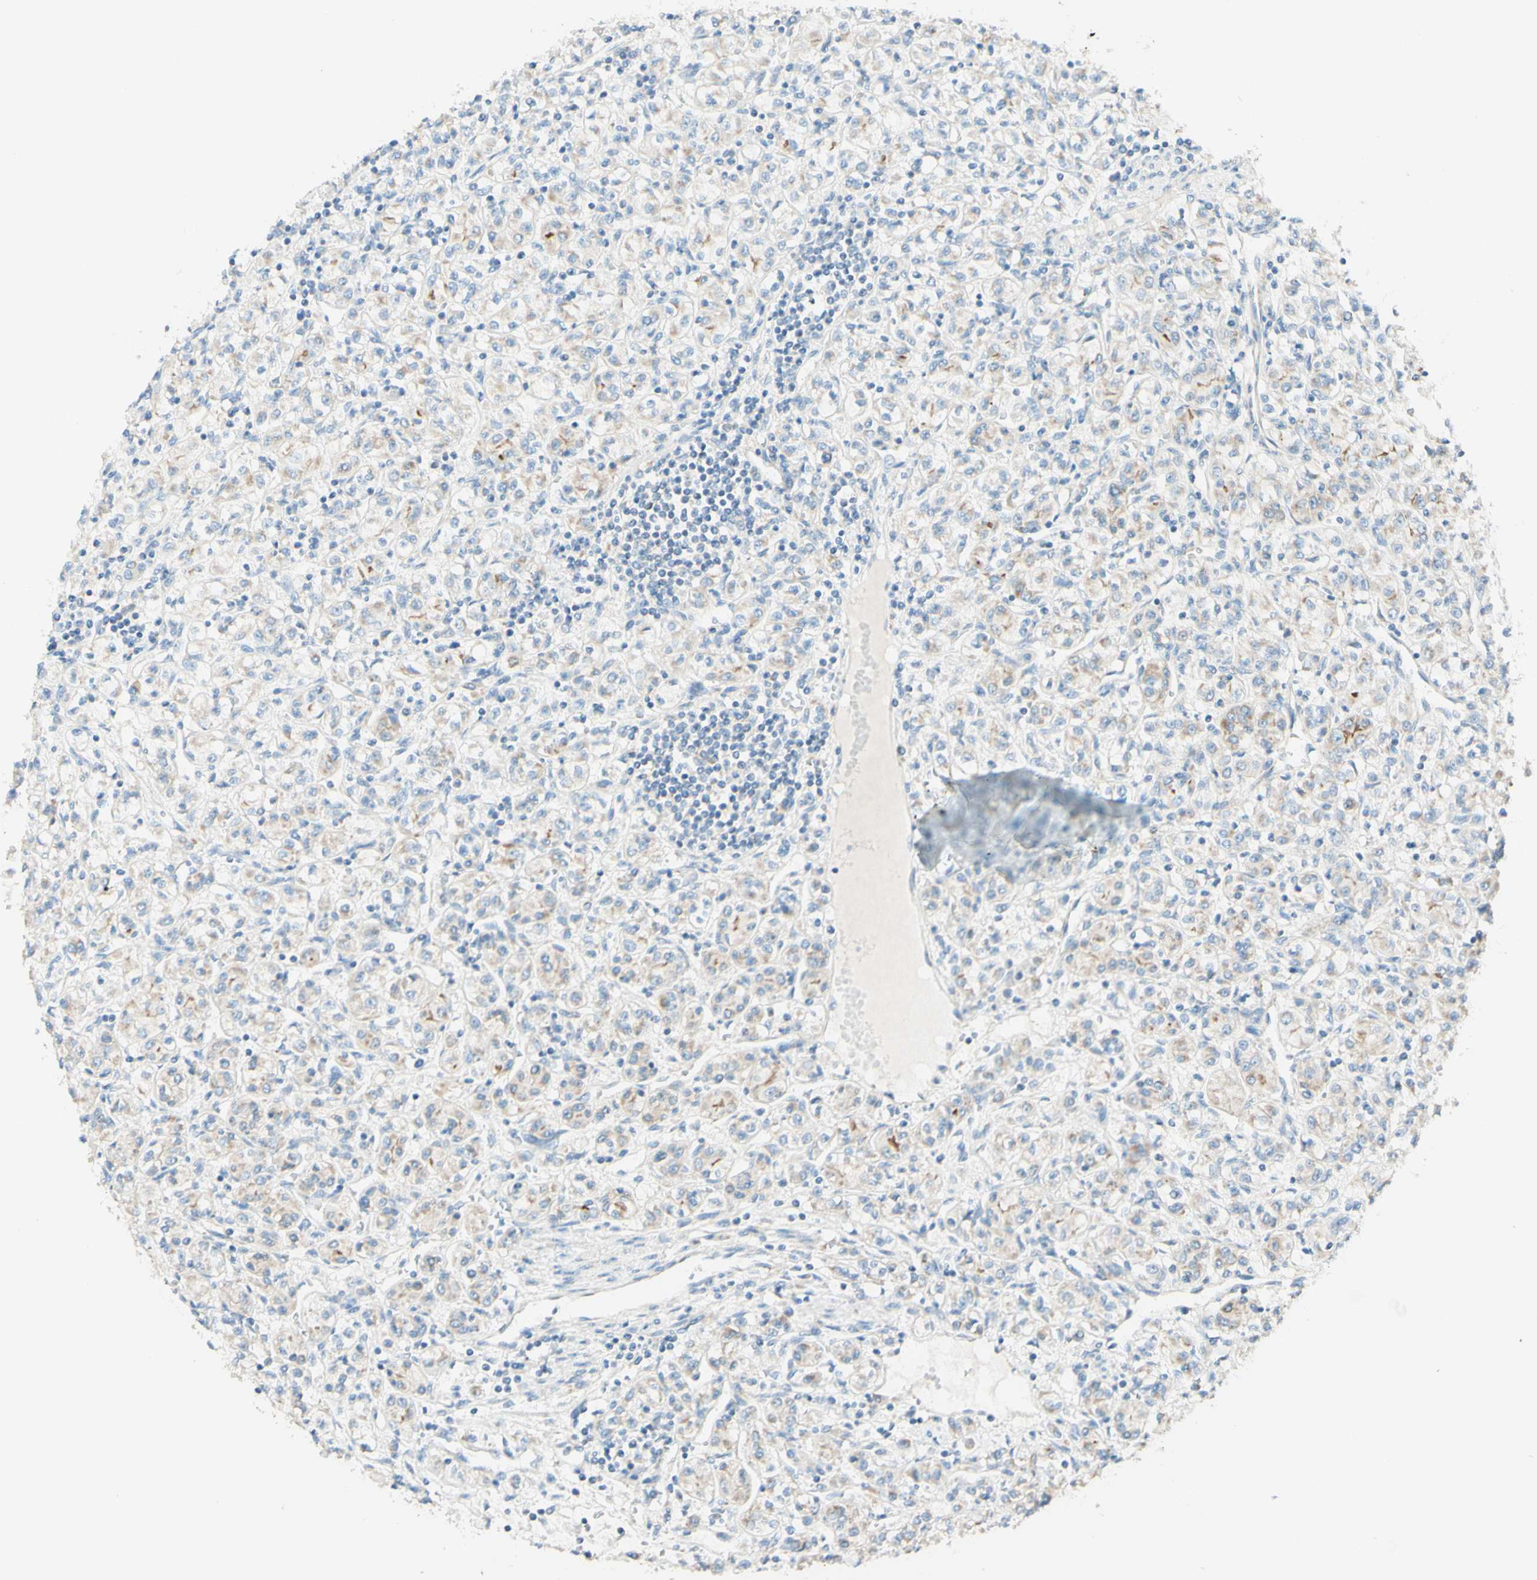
{"staining": {"intensity": "weak", "quantity": "25%-75%", "location": "cytoplasmic/membranous"}, "tissue": "renal cancer", "cell_type": "Tumor cells", "image_type": "cancer", "snomed": [{"axis": "morphology", "description": "Adenocarcinoma, NOS"}, {"axis": "topography", "description": "Kidney"}], "caption": "About 25%-75% of tumor cells in renal cancer display weak cytoplasmic/membranous protein positivity as visualized by brown immunohistochemical staining.", "gene": "ARMC10", "patient": {"sex": "male", "age": 77}}